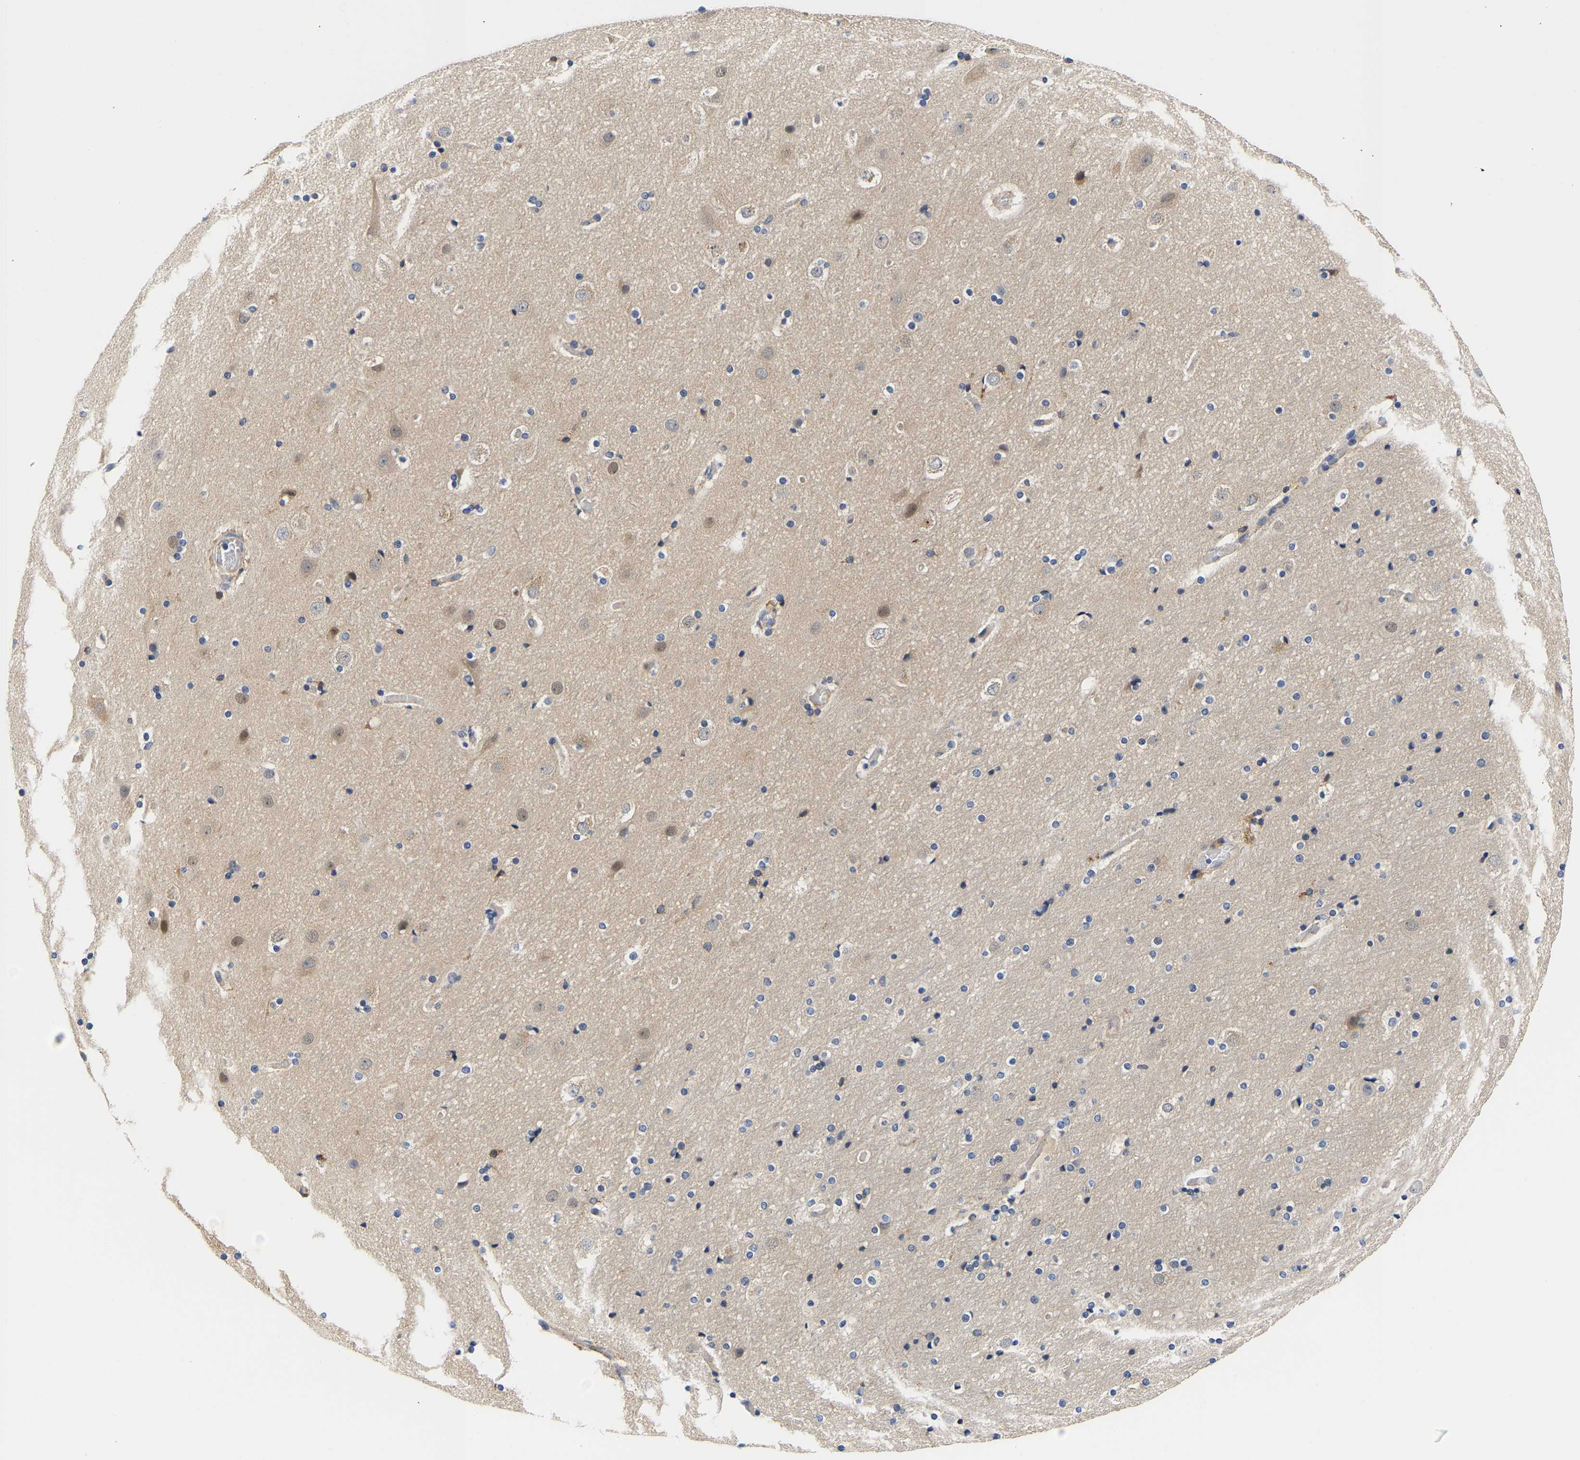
{"staining": {"intensity": "negative", "quantity": "none", "location": "none"}, "tissue": "cerebral cortex", "cell_type": "Endothelial cells", "image_type": "normal", "snomed": [{"axis": "morphology", "description": "Normal tissue, NOS"}, {"axis": "topography", "description": "Cerebral cortex"}], "caption": "Human cerebral cortex stained for a protein using immunohistochemistry shows no positivity in endothelial cells.", "gene": "CCDC6", "patient": {"sex": "male", "age": 57}}